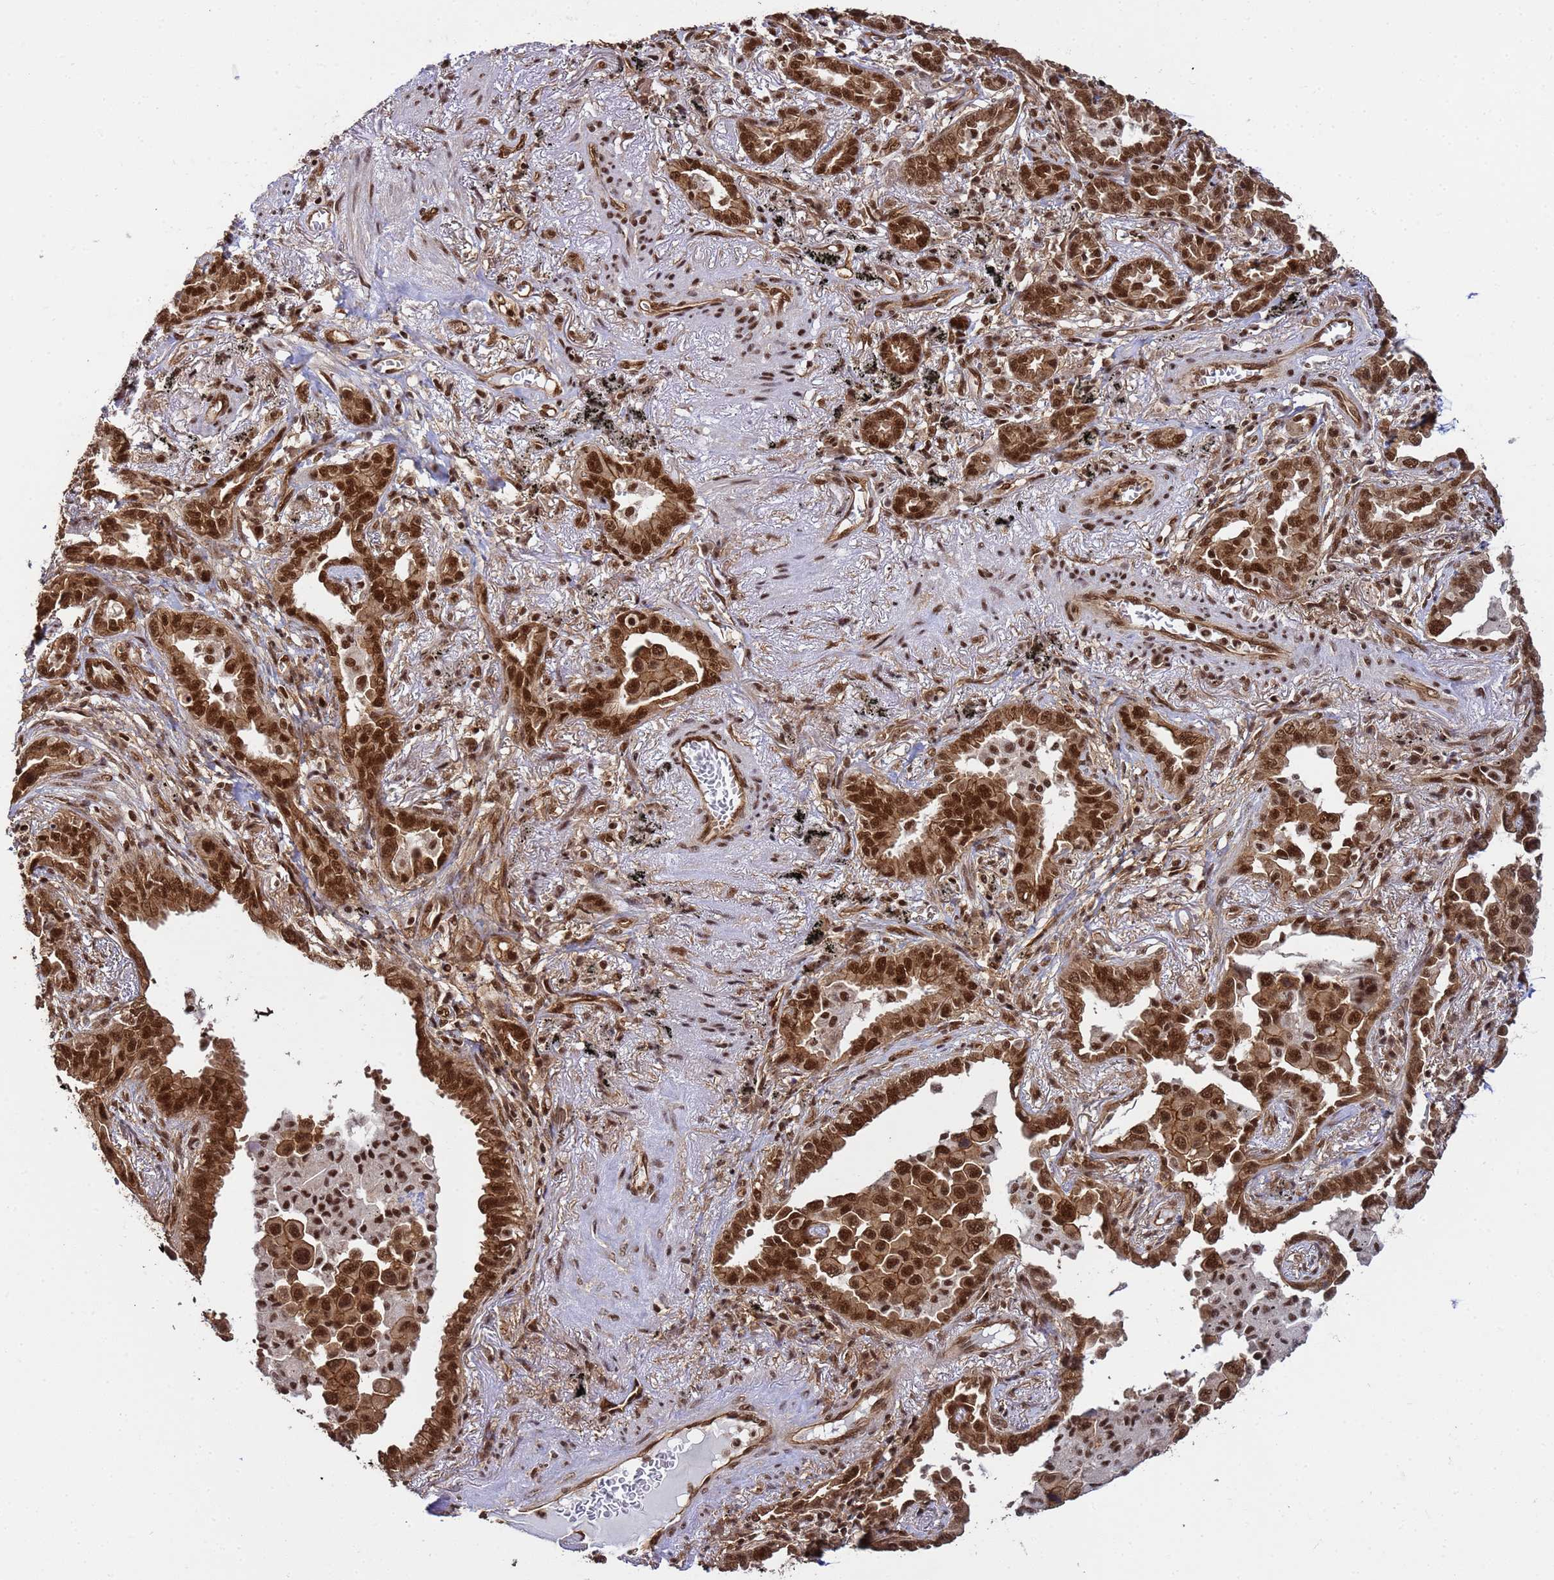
{"staining": {"intensity": "strong", "quantity": ">75%", "location": "cytoplasmic/membranous,nuclear"}, "tissue": "lung cancer", "cell_type": "Tumor cells", "image_type": "cancer", "snomed": [{"axis": "morphology", "description": "Adenocarcinoma, NOS"}, {"axis": "topography", "description": "Lung"}], "caption": "Protein analysis of adenocarcinoma (lung) tissue displays strong cytoplasmic/membranous and nuclear positivity in about >75% of tumor cells. Immunohistochemistry stains the protein in brown and the nuclei are stained blue.", "gene": "SYF2", "patient": {"sex": "male", "age": 67}}